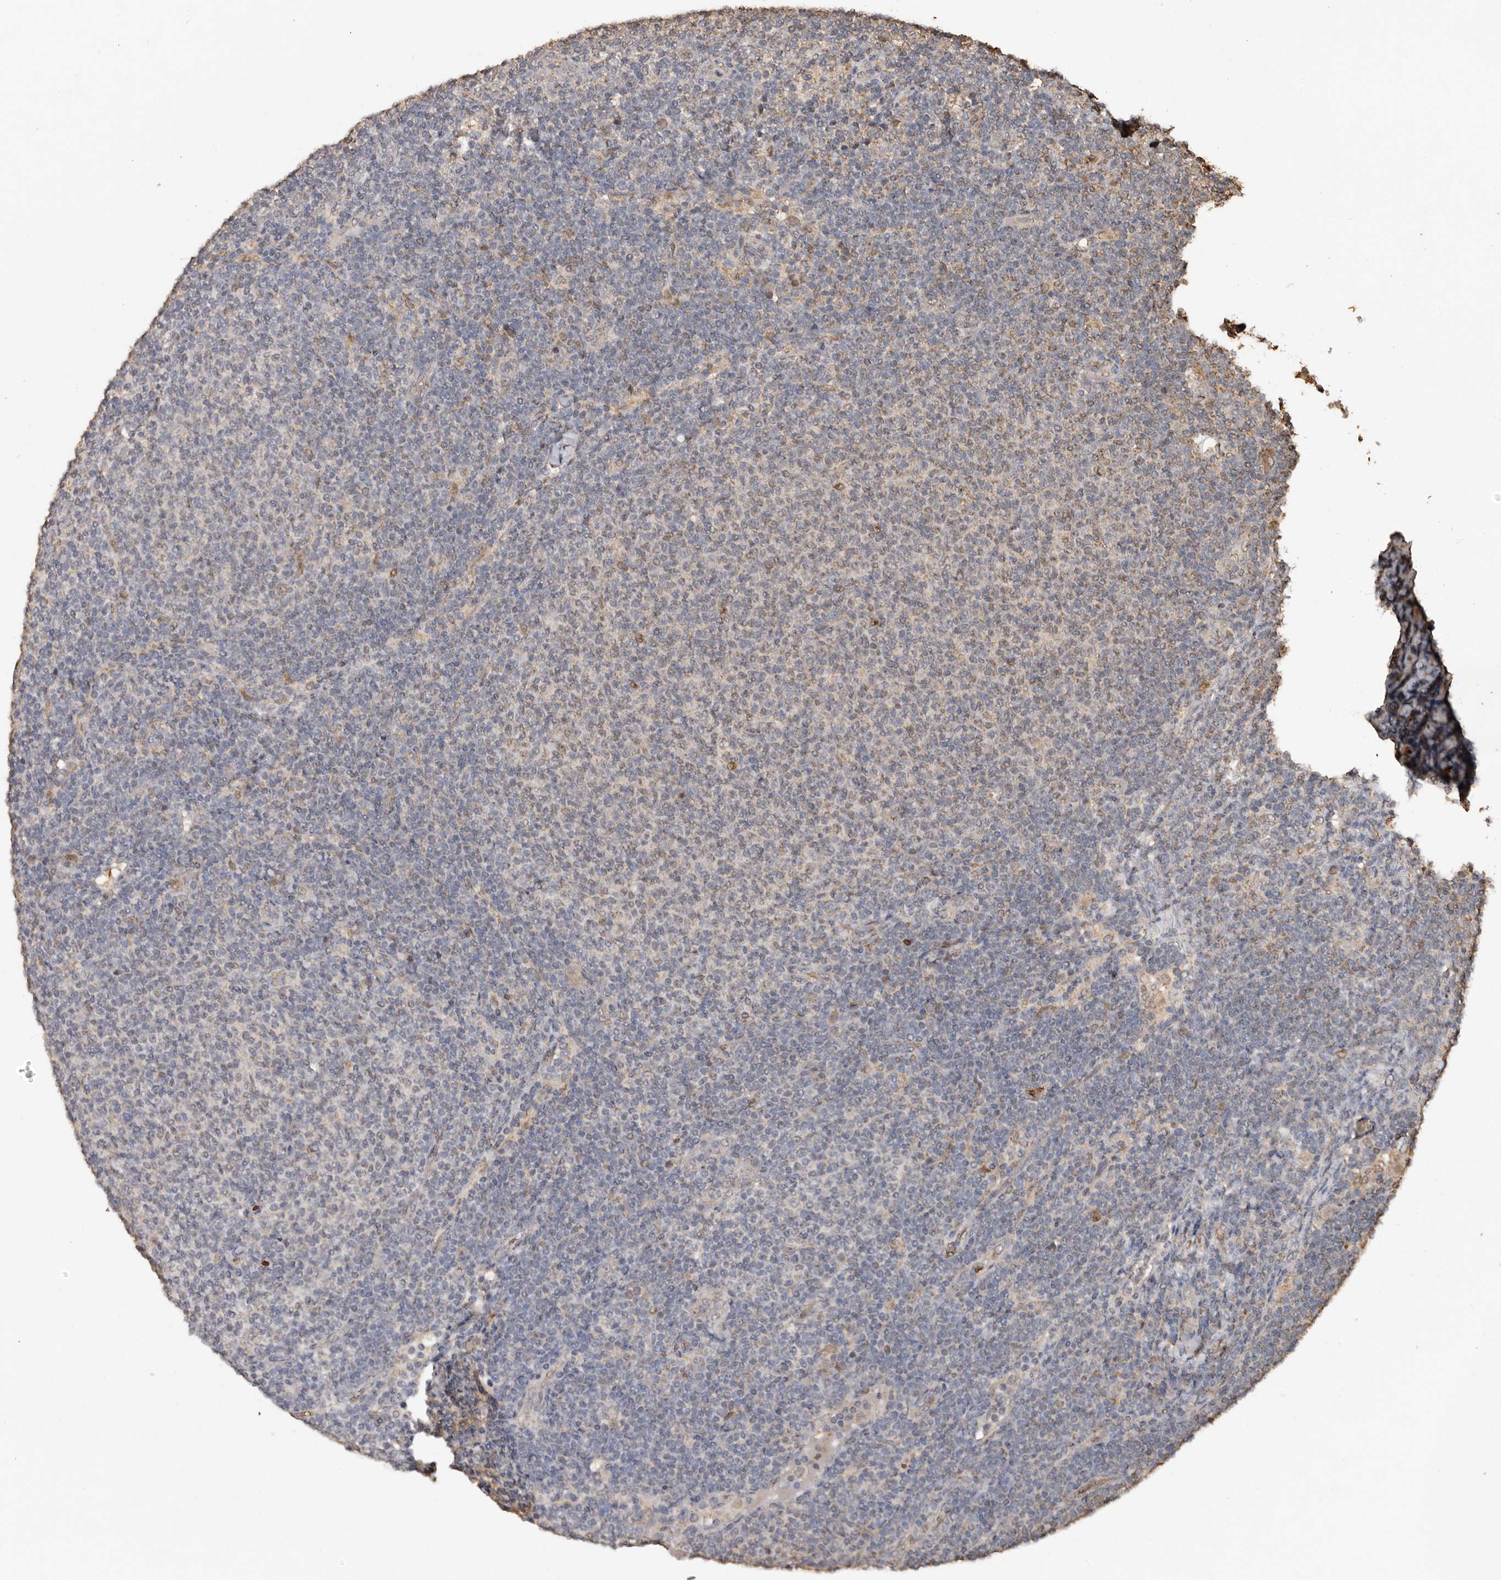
{"staining": {"intensity": "negative", "quantity": "none", "location": "none"}, "tissue": "lymphoma", "cell_type": "Tumor cells", "image_type": "cancer", "snomed": [{"axis": "morphology", "description": "Malignant lymphoma, non-Hodgkin's type, Low grade"}, {"axis": "topography", "description": "Lymph node"}], "caption": "DAB immunohistochemical staining of malignant lymphoma, non-Hodgkin's type (low-grade) exhibits no significant expression in tumor cells.", "gene": "GRAMD2A", "patient": {"sex": "male", "age": 66}}